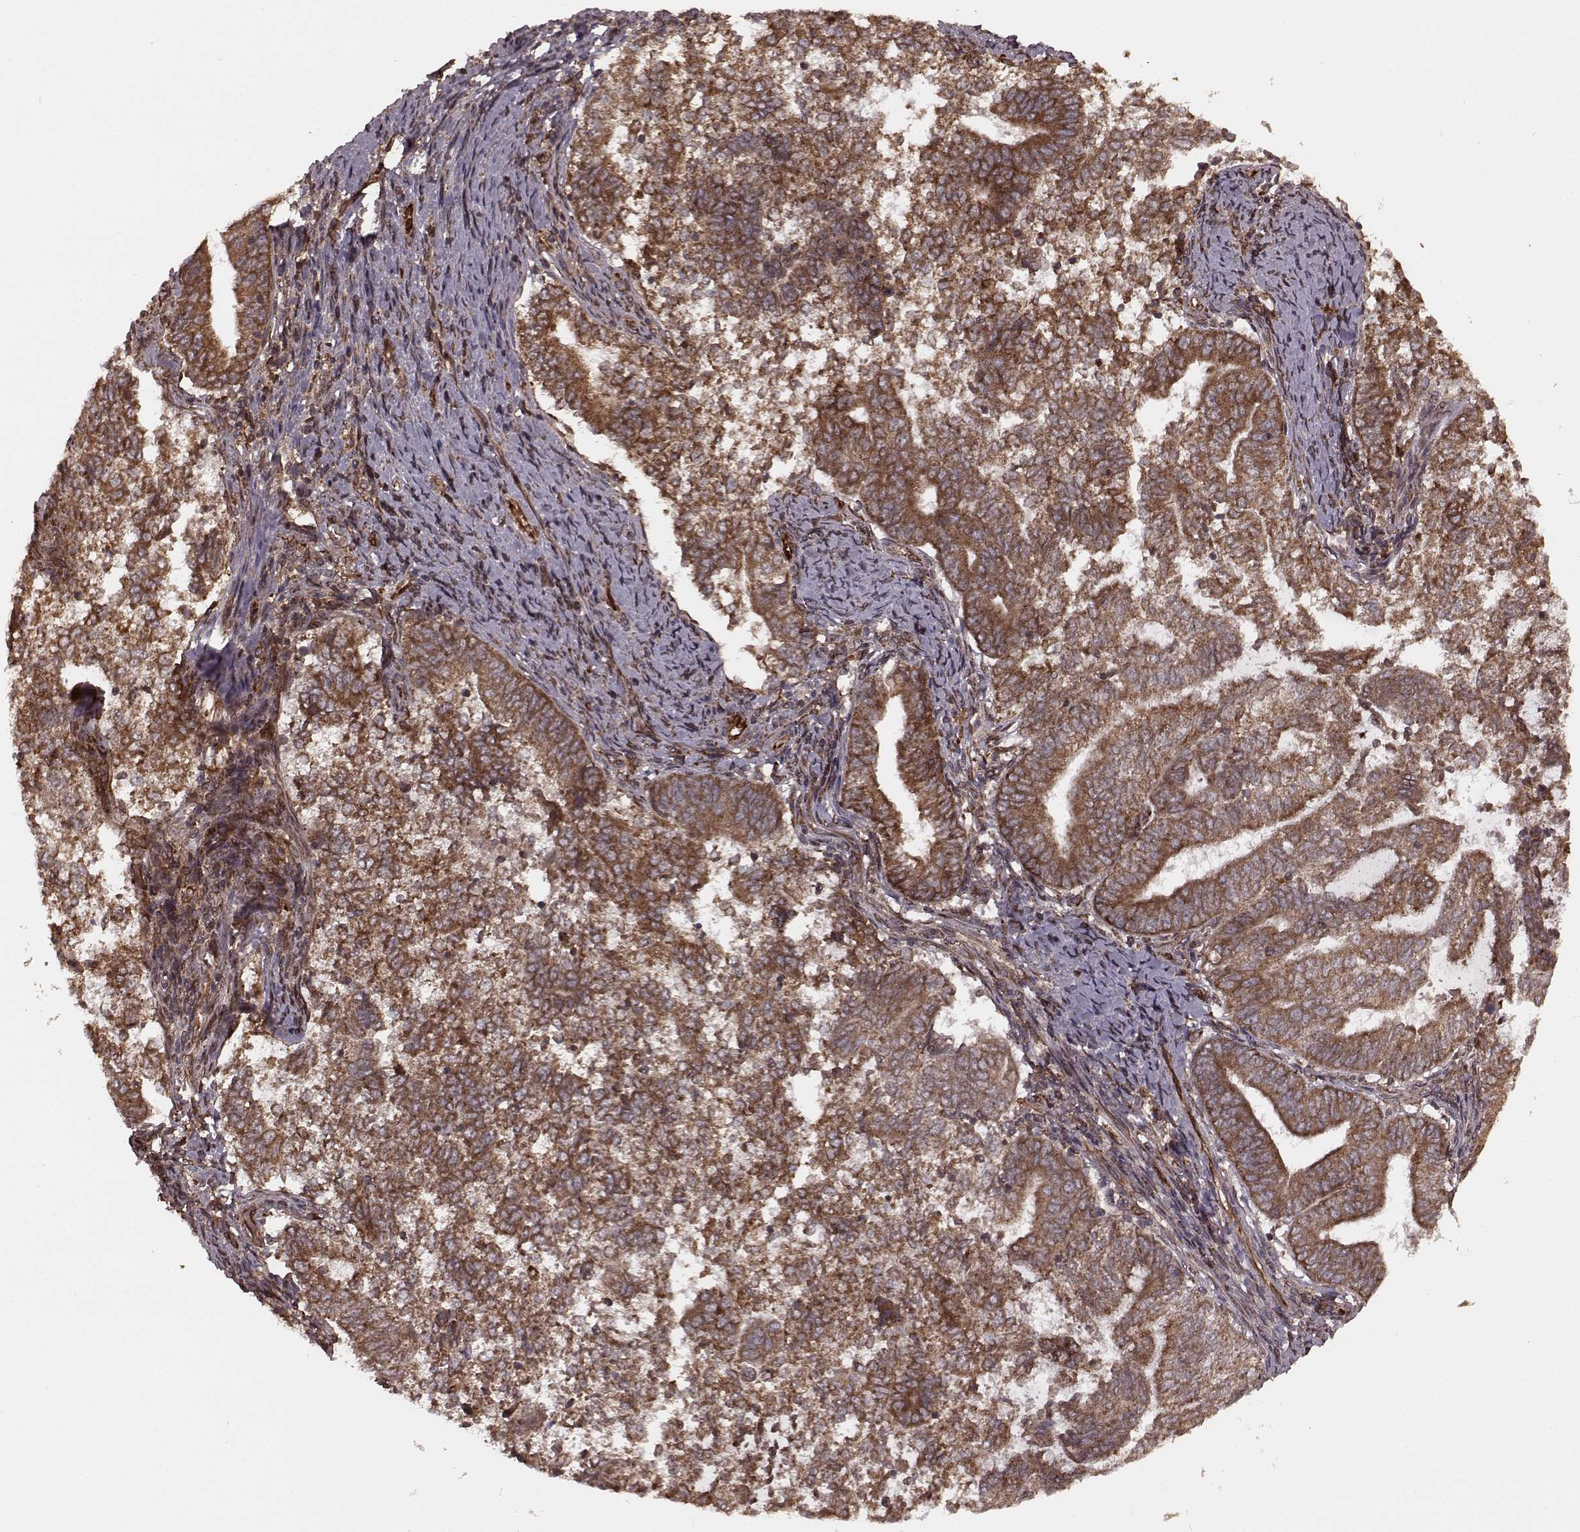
{"staining": {"intensity": "strong", "quantity": ">75%", "location": "cytoplasmic/membranous"}, "tissue": "endometrial cancer", "cell_type": "Tumor cells", "image_type": "cancer", "snomed": [{"axis": "morphology", "description": "Adenocarcinoma, NOS"}, {"axis": "topography", "description": "Endometrium"}], "caption": "The immunohistochemical stain shows strong cytoplasmic/membranous positivity in tumor cells of endometrial cancer (adenocarcinoma) tissue.", "gene": "AGPAT1", "patient": {"sex": "female", "age": 65}}